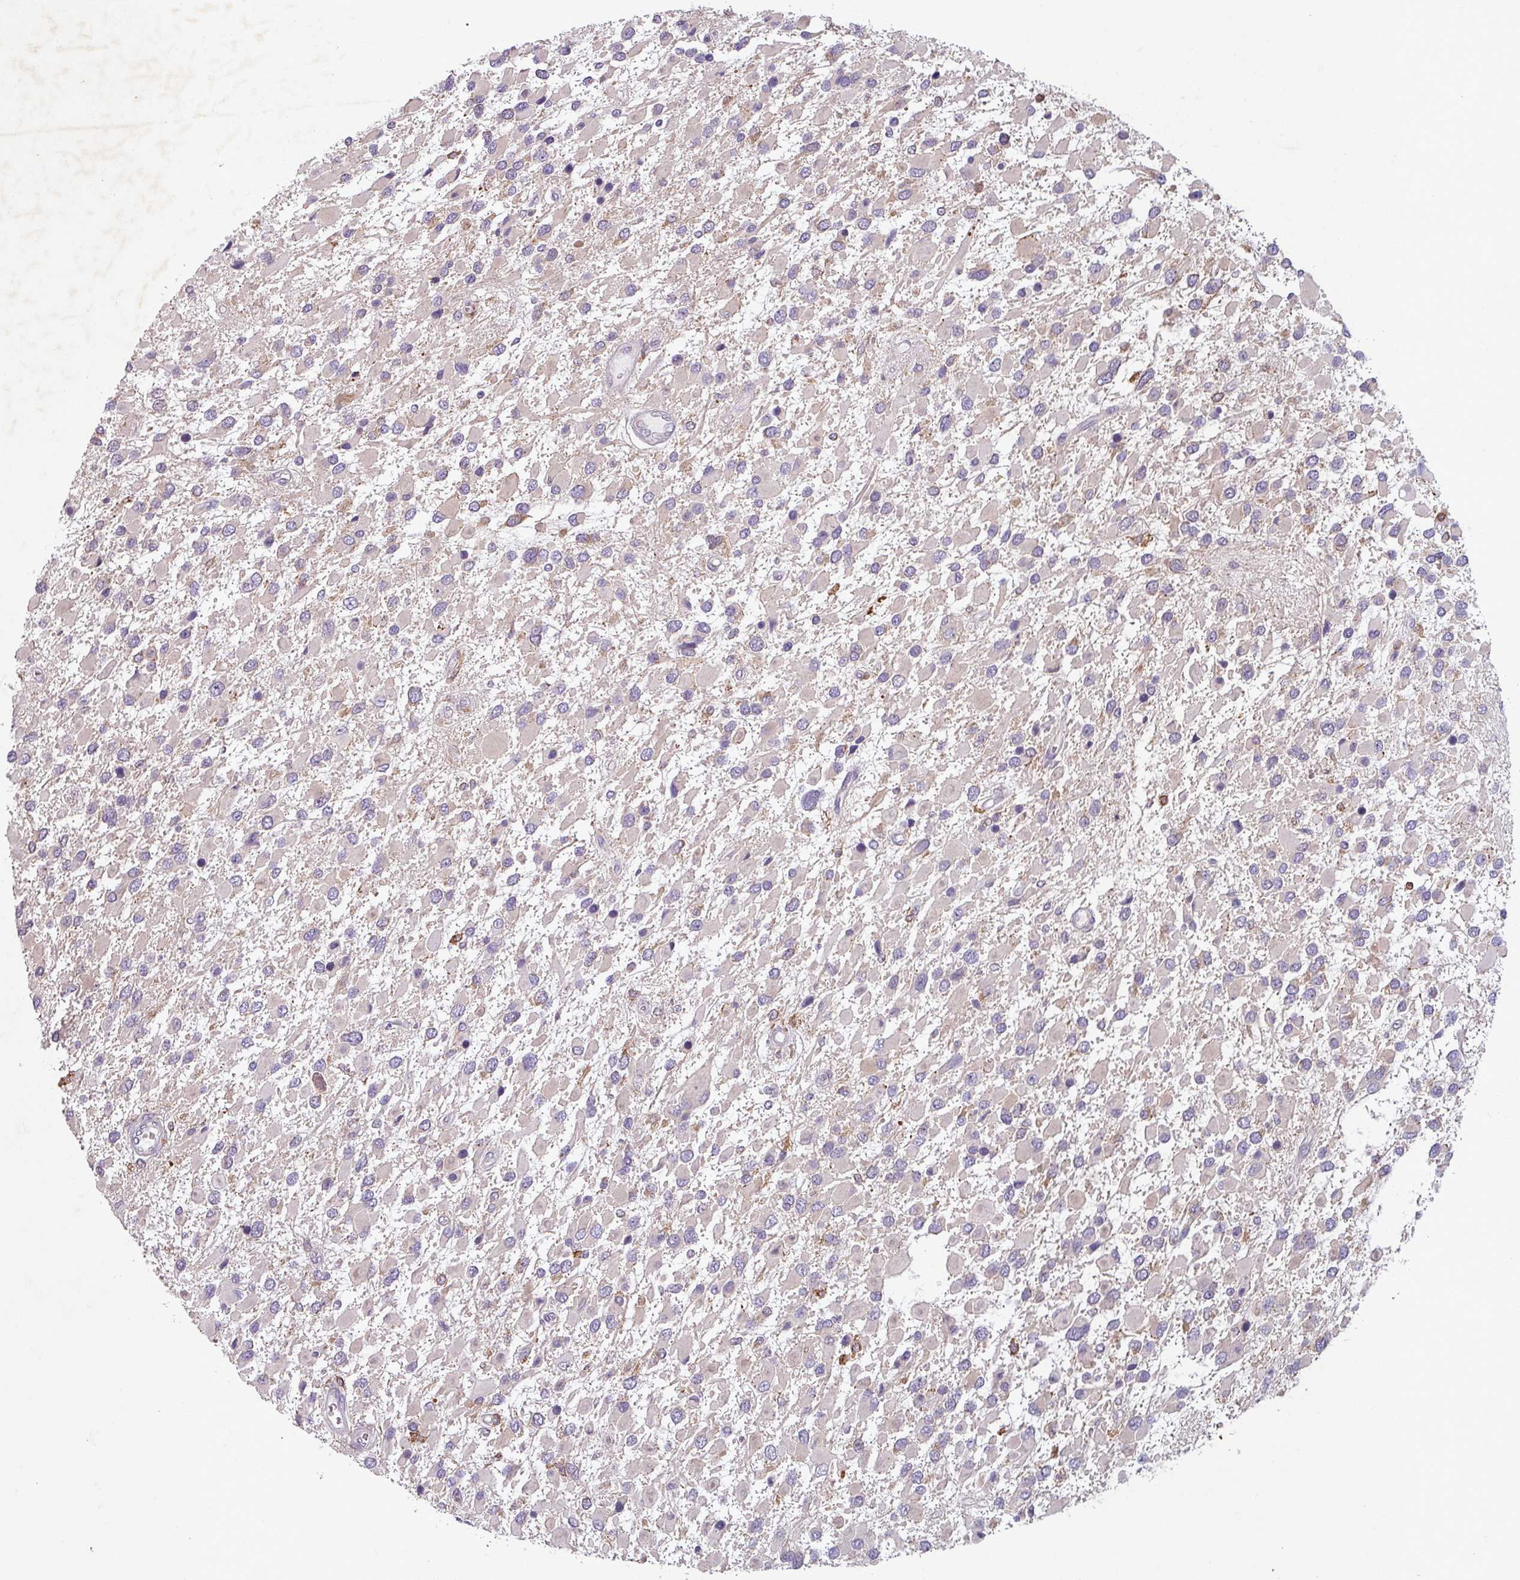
{"staining": {"intensity": "negative", "quantity": "none", "location": "none"}, "tissue": "glioma", "cell_type": "Tumor cells", "image_type": "cancer", "snomed": [{"axis": "morphology", "description": "Glioma, malignant, High grade"}, {"axis": "topography", "description": "Brain"}], "caption": "Human glioma stained for a protein using immunohistochemistry reveals no expression in tumor cells.", "gene": "NEDD9", "patient": {"sex": "male", "age": 53}}